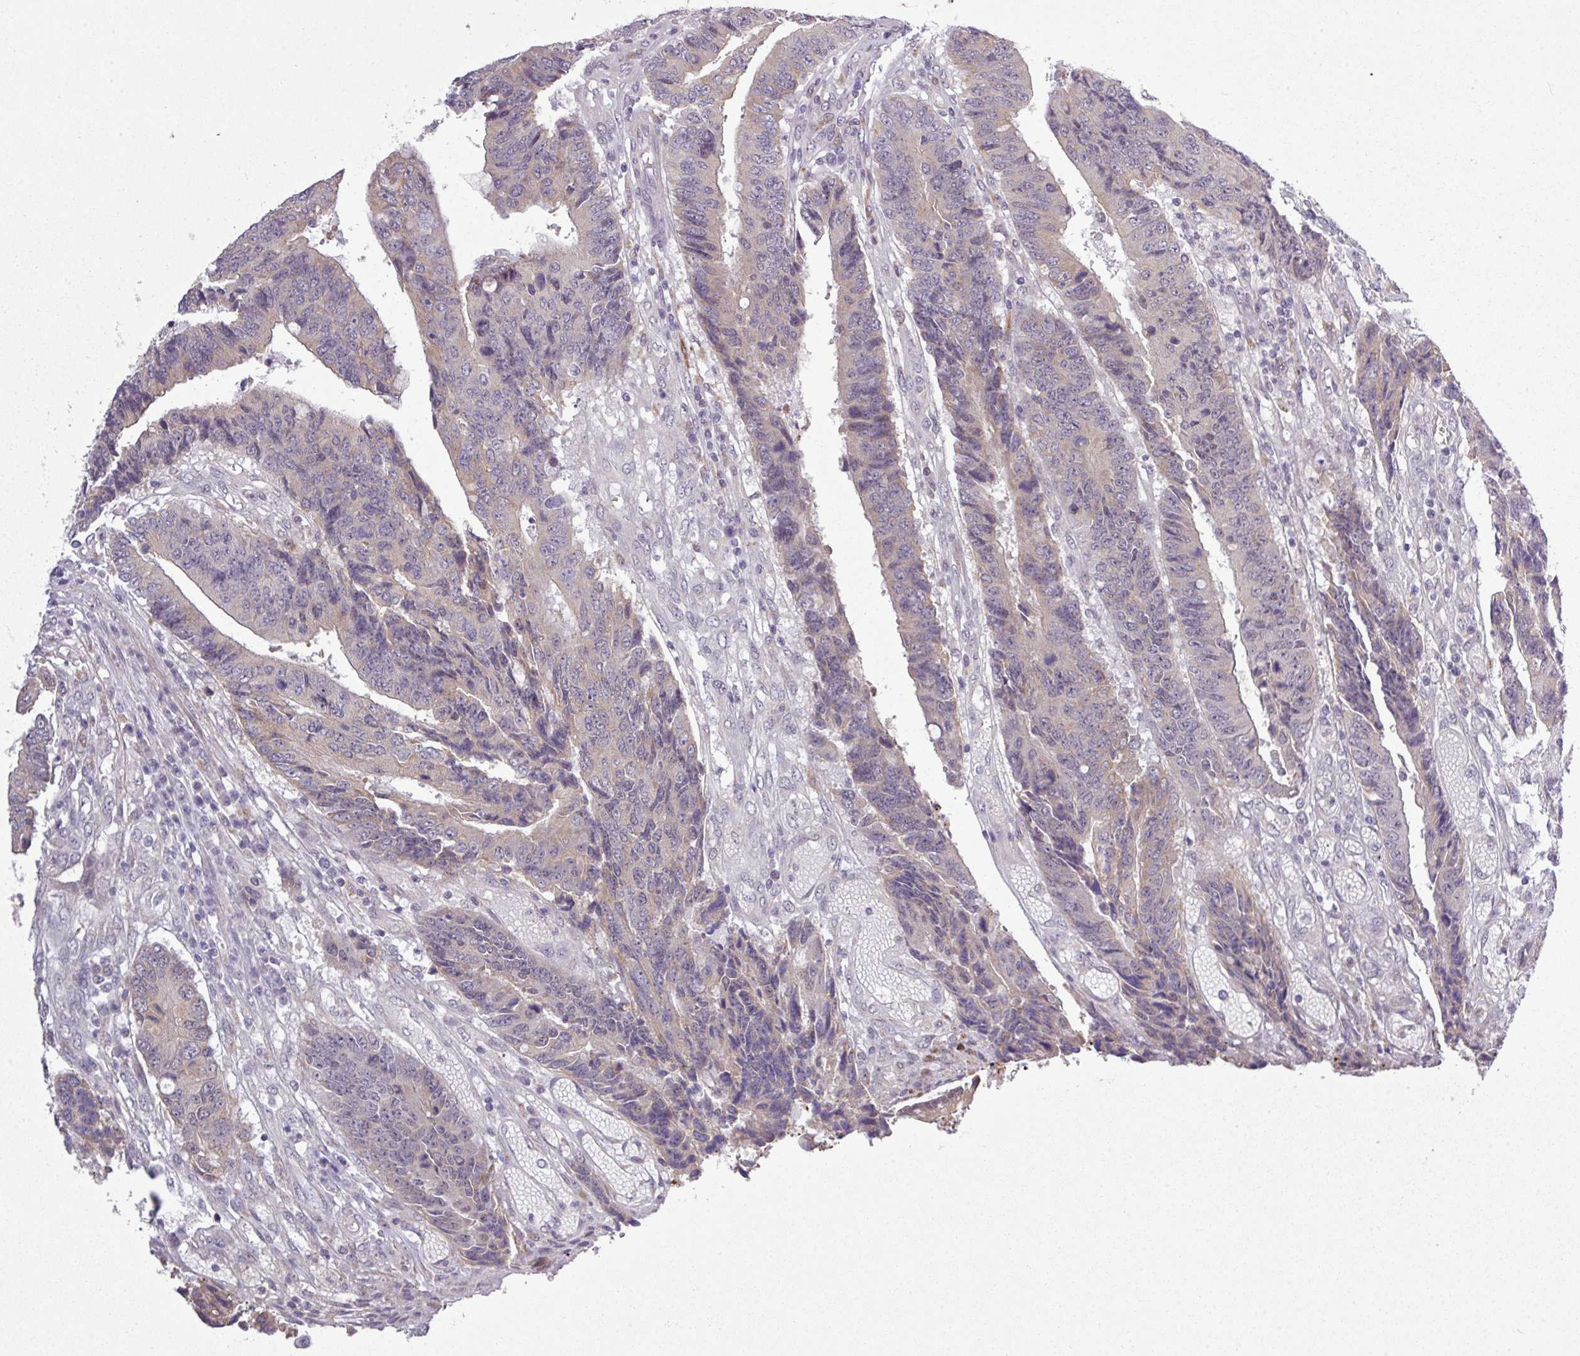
{"staining": {"intensity": "weak", "quantity": "25%-75%", "location": "cytoplasmic/membranous"}, "tissue": "colorectal cancer", "cell_type": "Tumor cells", "image_type": "cancer", "snomed": [{"axis": "morphology", "description": "Adenocarcinoma, NOS"}, {"axis": "topography", "description": "Rectum"}], "caption": "Immunohistochemical staining of human colorectal adenocarcinoma demonstrates weak cytoplasmic/membranous protein staining in approximately 25%-75% of tumor cells.", "gene": "ZNF217", "patient": {"sex": "male", "age": 84}}